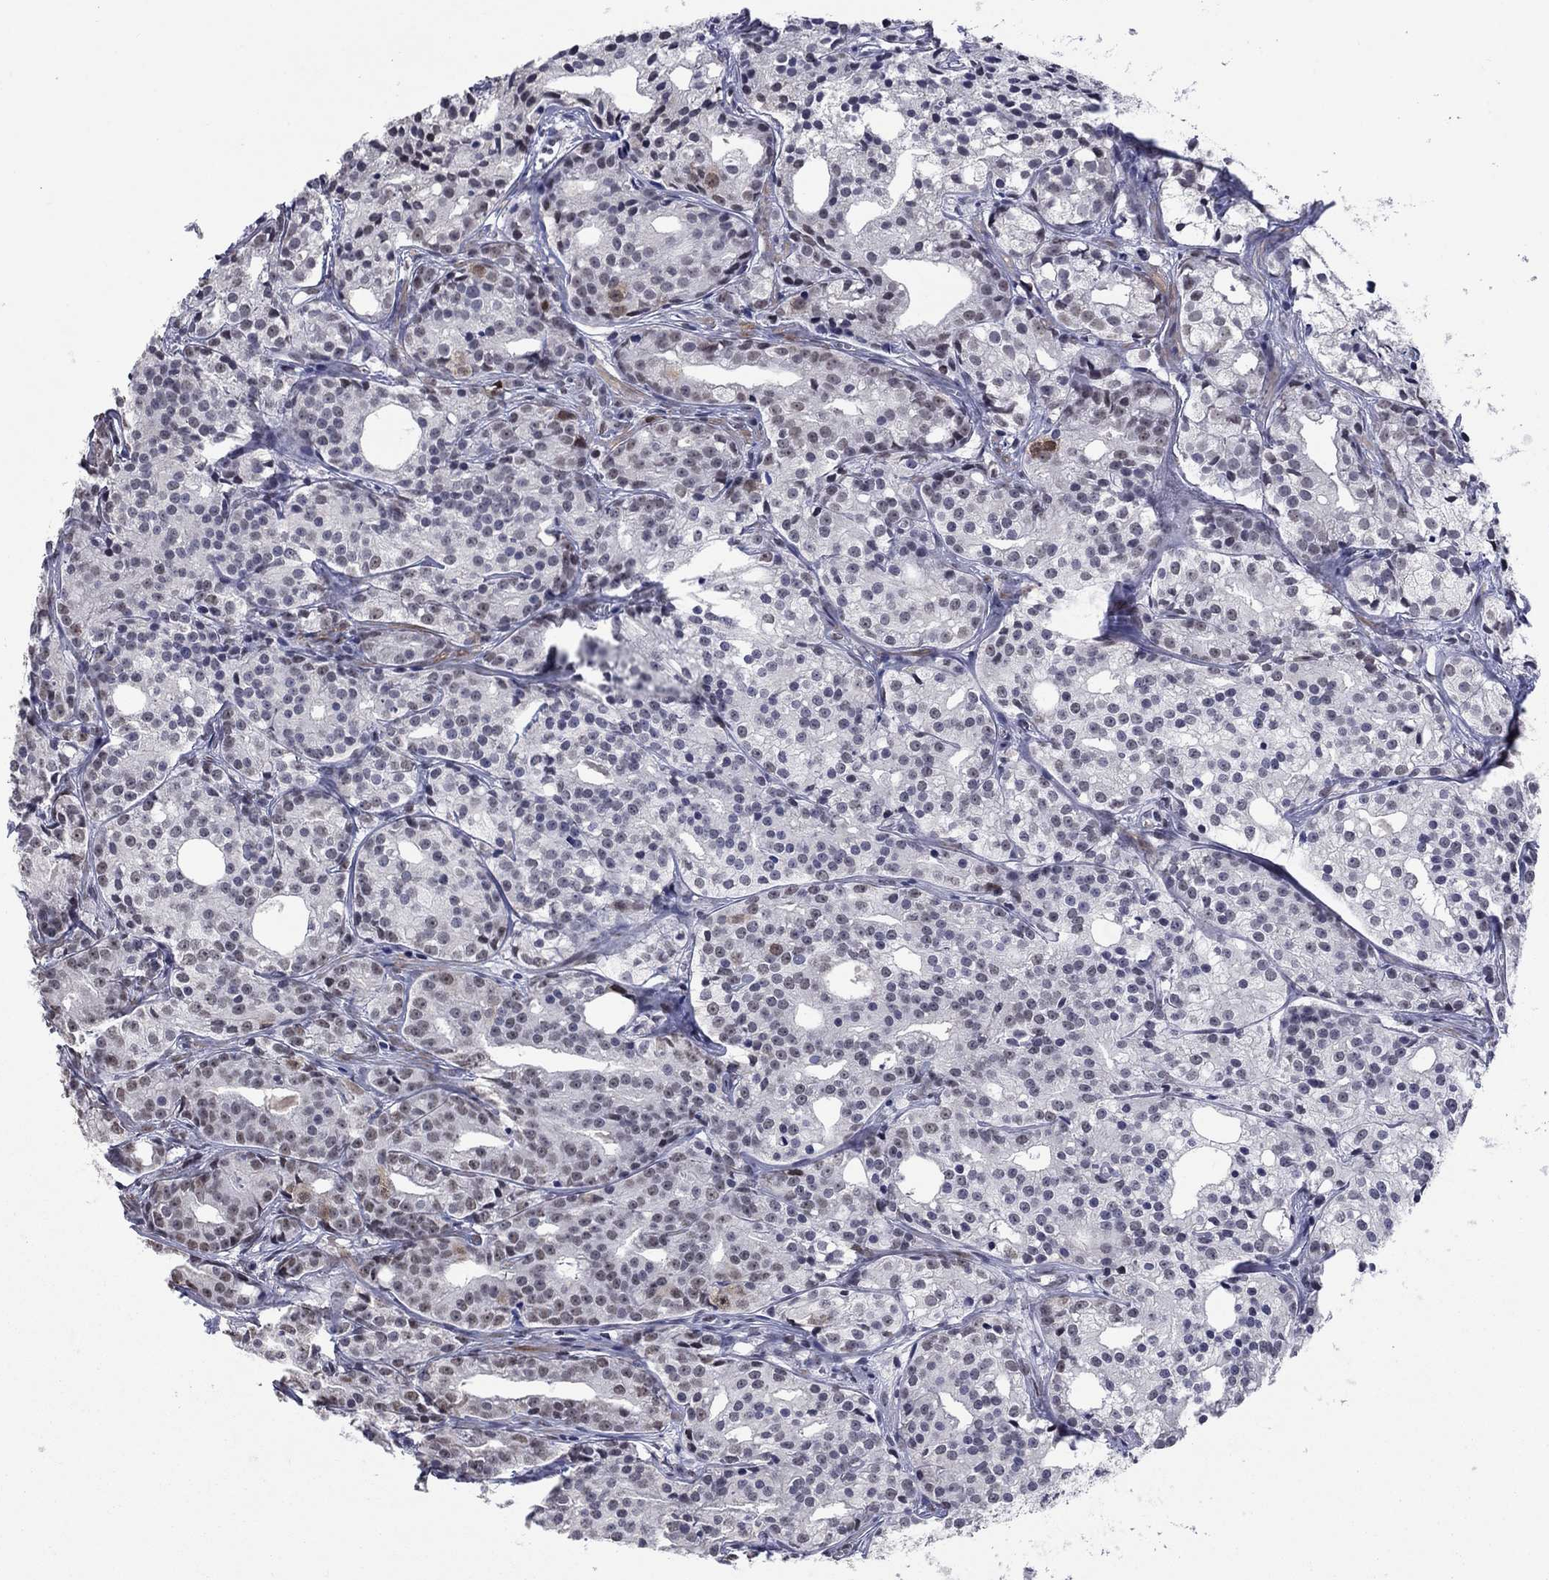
{"staining": {"intensity": "weak", "quantity": "<25%", "location": "nuclear"}, "tissue": "prostate cancer", "cell_type": "Tumor cells", "image_type": "cancer", "snomed": [{"axis": "morphology", "description": "Adenocarcinoma, Medium grade"}, {"axis": "topography", "description": "Prostate"}], "caption": "Immunohistochemistry (IHC) micrograph of human prostate adenocarcinoma (medium-grade) stained for a protein (brown), which displays no positivity in tumor cells.", "gene": "TYMS", "patient": {"sex": "male", "age": 74}}